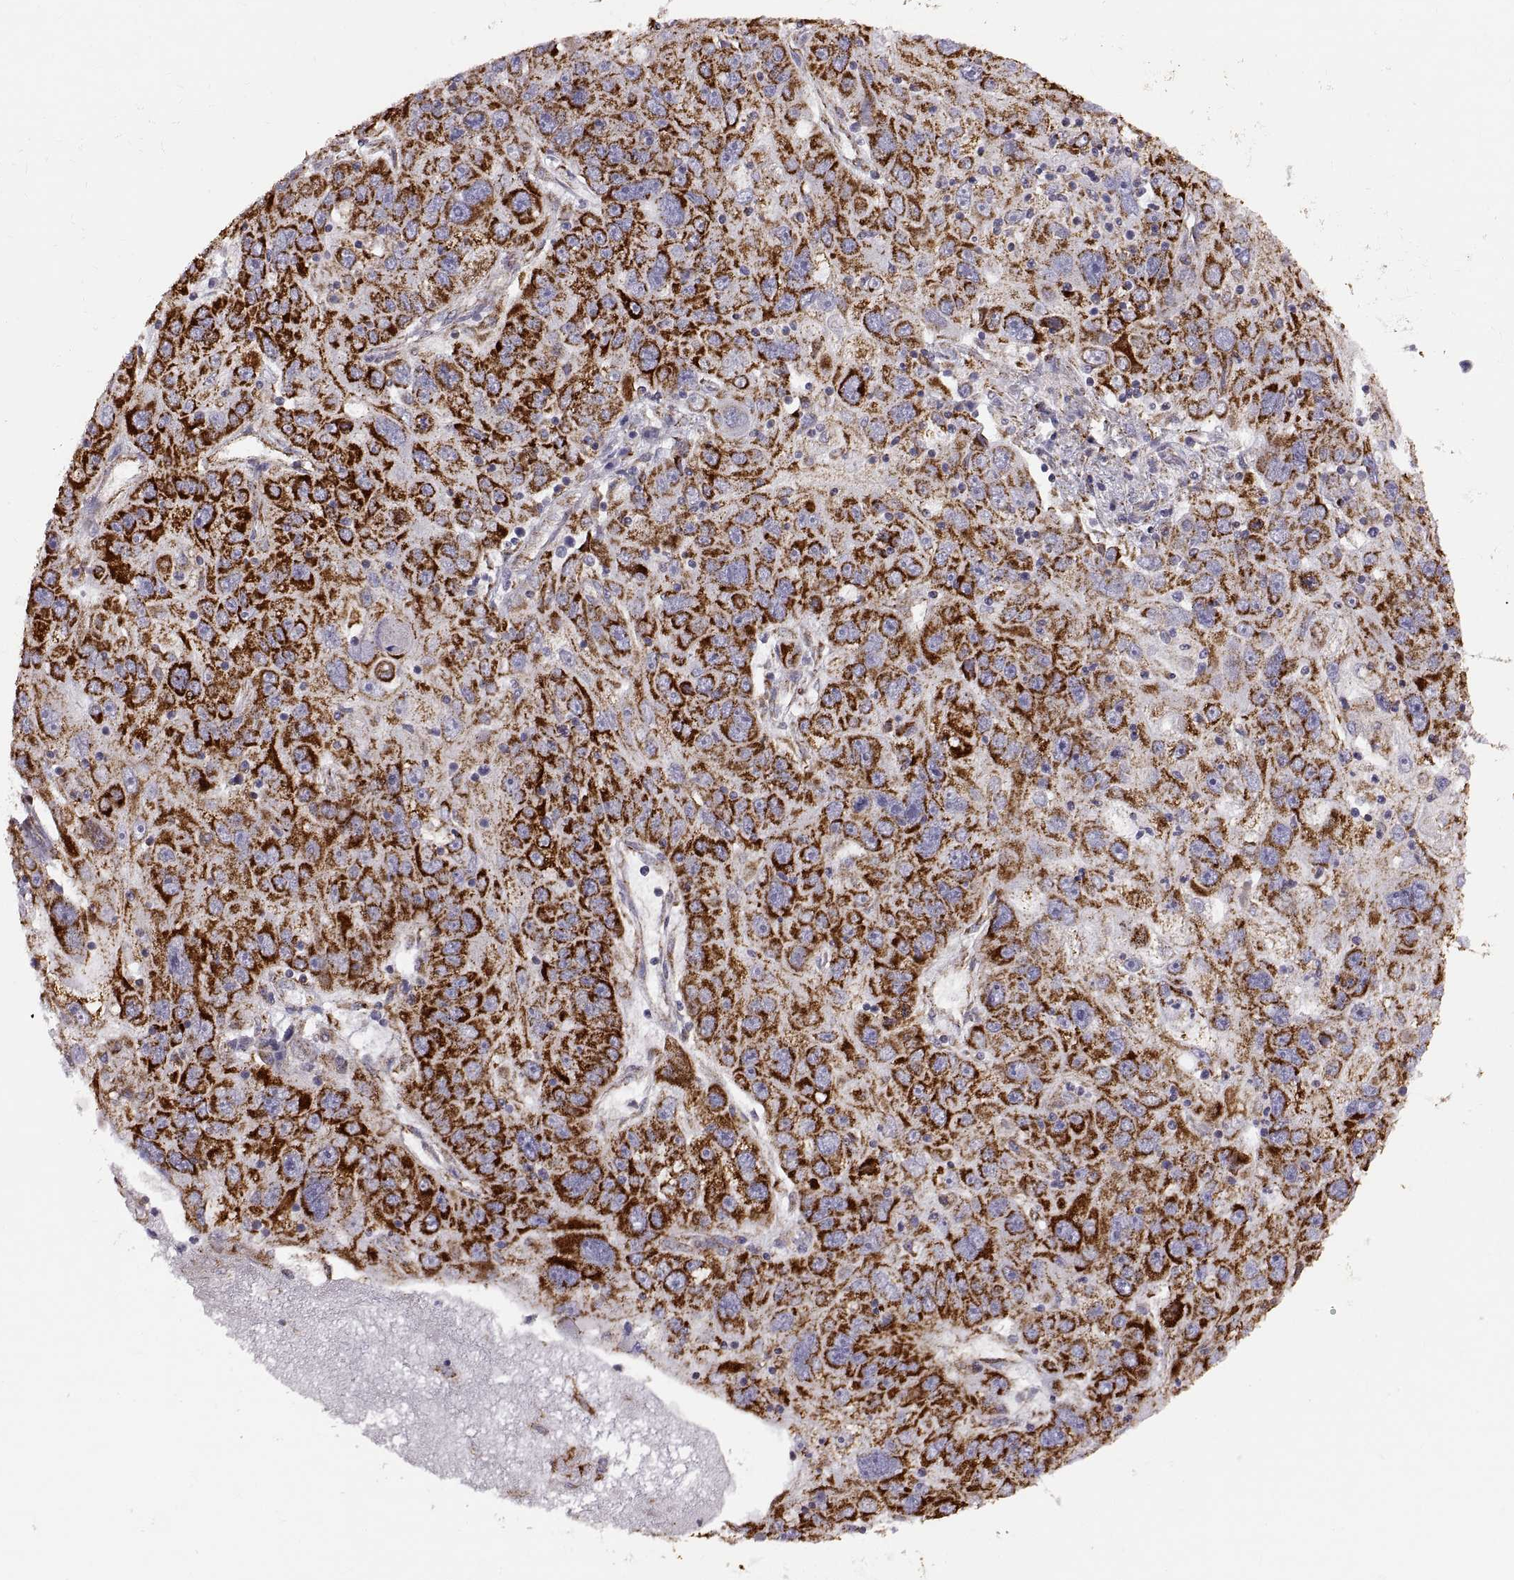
{"staining": {"intensity": "strong", "quantity": ">75%", "location": "cytoplasmic/membranous"}, "tissue": "stomach cancer", "cell_type": "Tumor cells", "image_type": "cancer", "snomed": [{"axis": "morphology", "description": "Adenocarcinoma, NOS"}, {"axis": "topography", "description": "Stomach"}], "caption": "IHC of stomach cancer demonstrates high levels of strong cytoplasmic/membranous positivity in approximately >75% of tumor cells. IHC stains the protein in brown and the nuclei are stained blue.", "gene": "ARSD", "patient": {"sex": "male", "age": 56}}